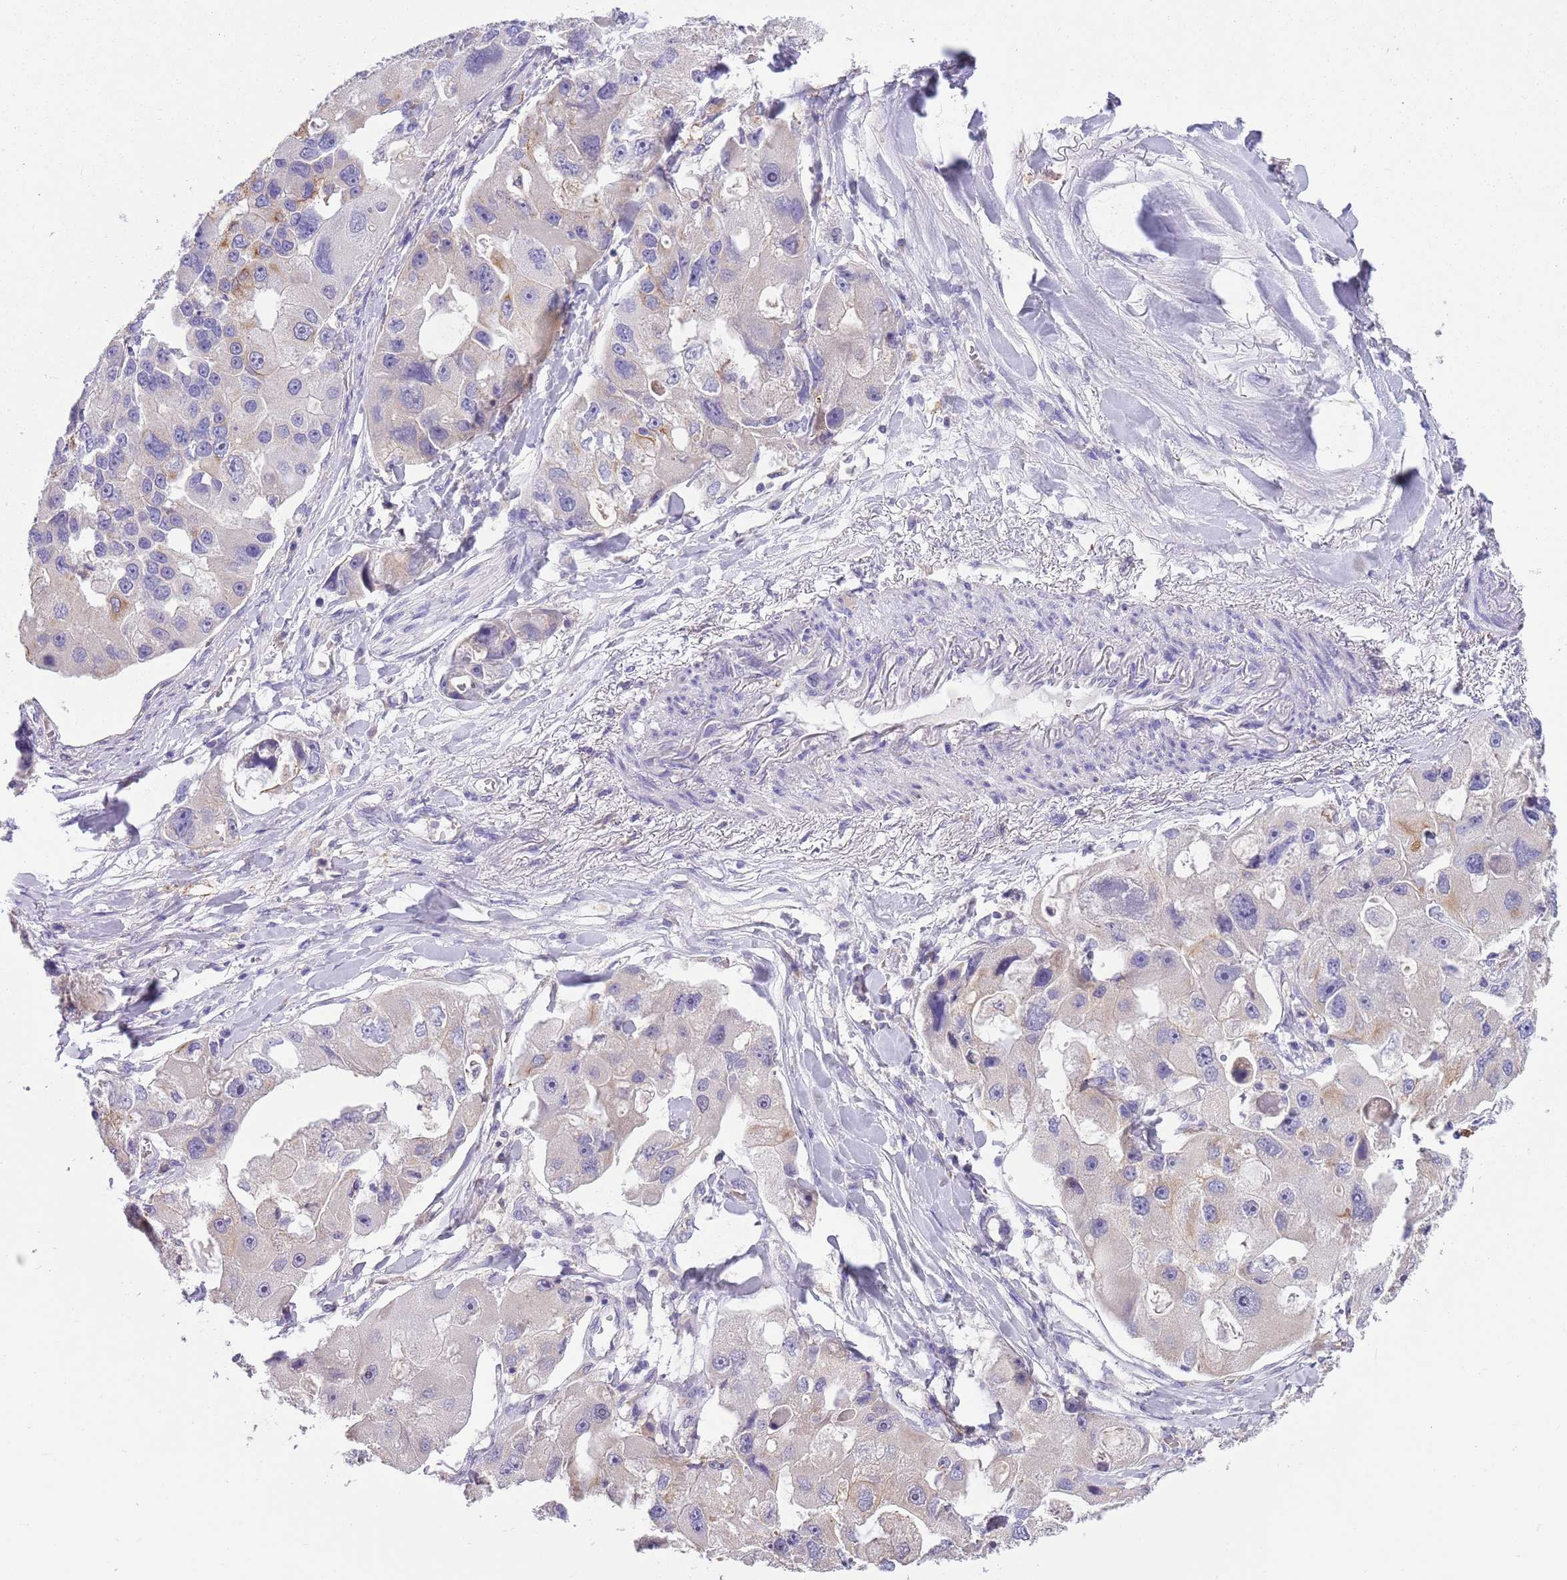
{"staining": {"intensity": "weak", "quantity": "<25%", "location": "cytoplasmic/membranous"}, "tissue": "lung cancer", "cell_type": "Tumor cells", "image_type": "cancer", "snomed": [{"axis": "morphology", "description": "Adenocarcinoma, NOS"}, {"axis": "topography", "description": "Lung"}], "caption": "Immunohistochemical staining of human lung adenocarcinoma demonstrates no significant staining in tumor cells. Nuclei are stained in blue.", "gene": "HES3", "patient": {"sex": "female", "age": 54}}